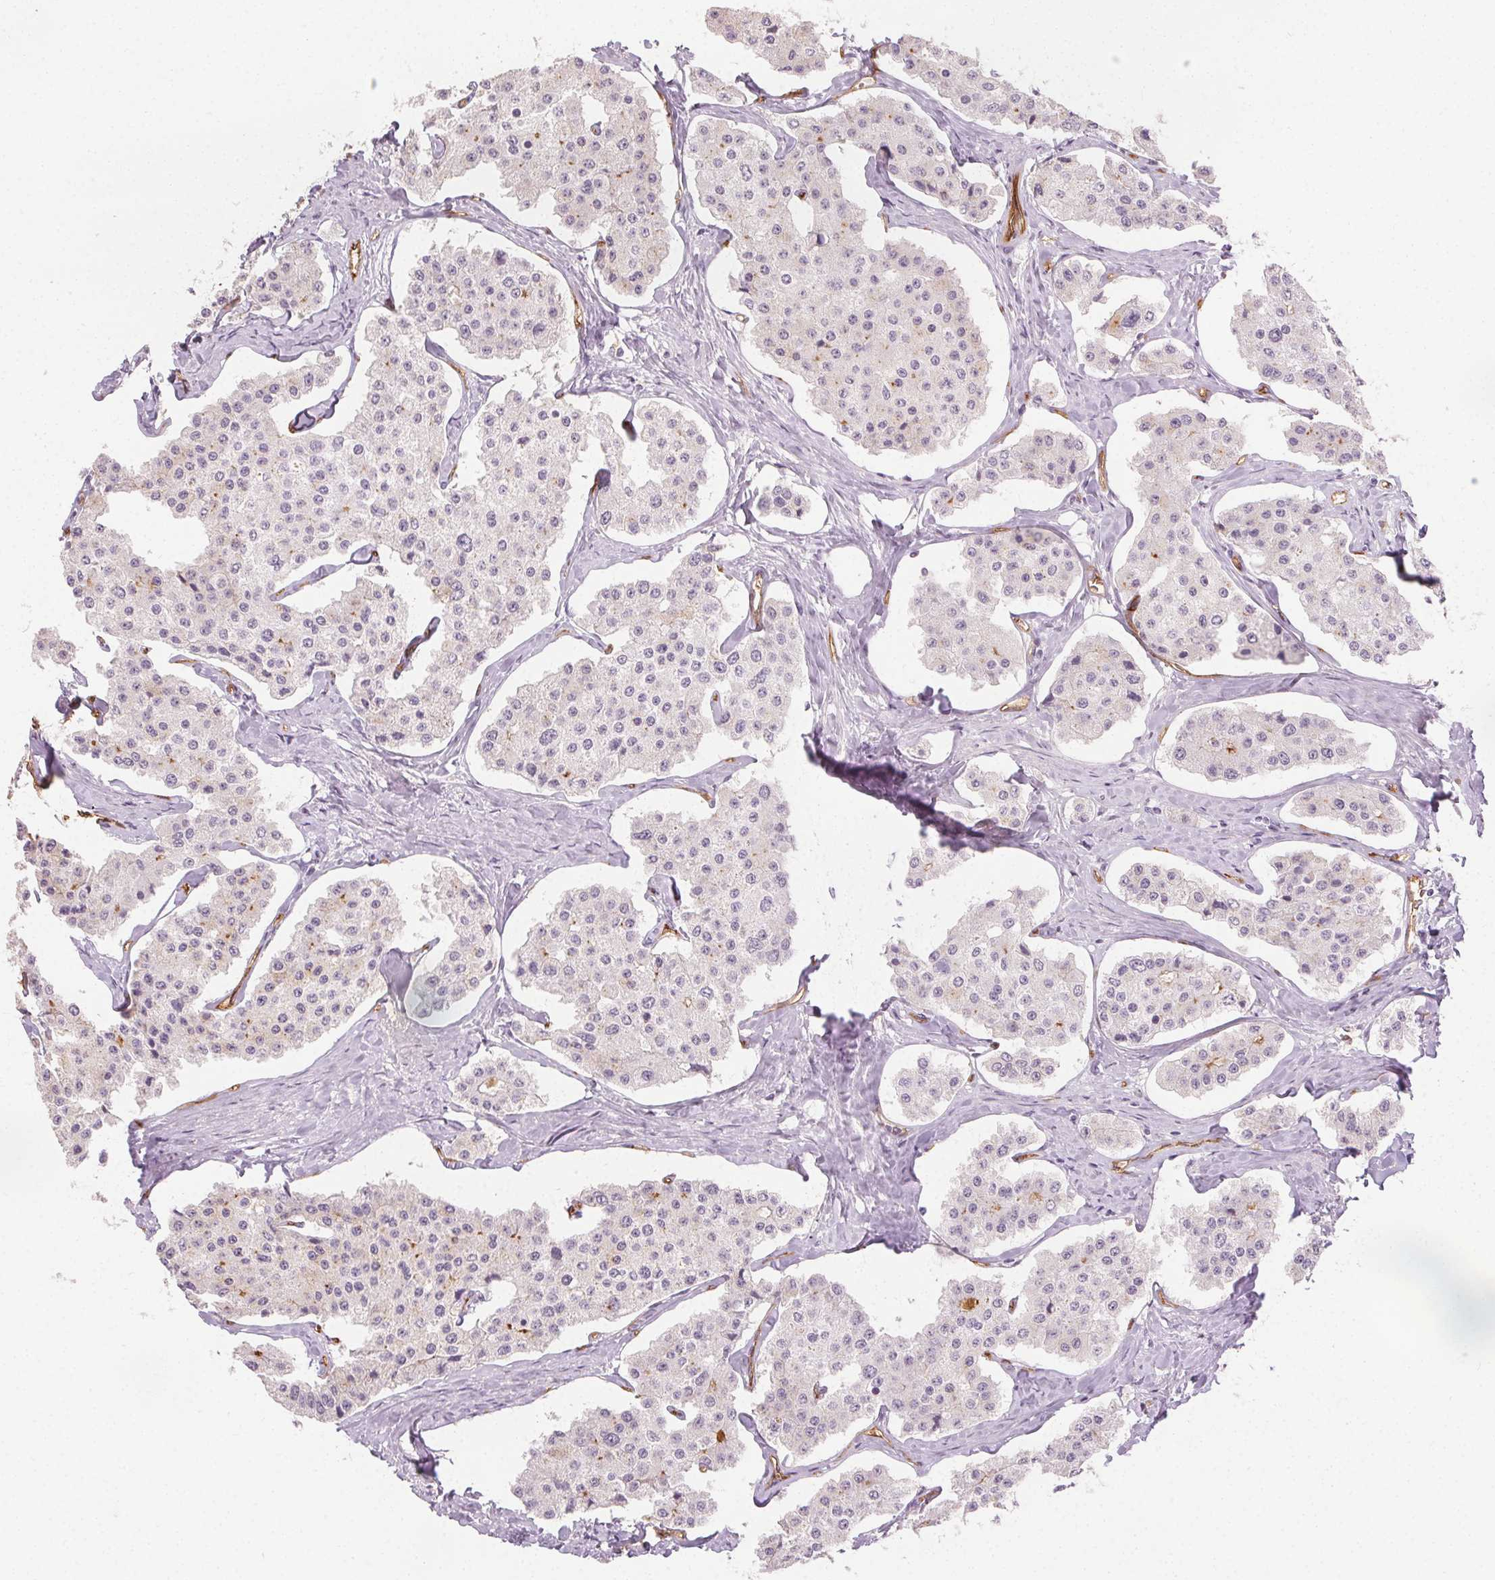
{"staining": {"intensity": "negative", "quantity": "none", "location": "none"}, "tissue": "carcinoid", "cell_type": "Tumor cells", "image_type": "cancer", "snomed": [{"axis": "morphology", "description": "Carcinoid, malignant, NOS"}, {"axis": "topography", "description": "Small intestine"}], "caption": "Carcinoid (malignant) was stained to show a protein in brown. There is no significant expression in tumor cells.", "gene": "PODXL", "patient": {"sex": "female", "age": 65}}